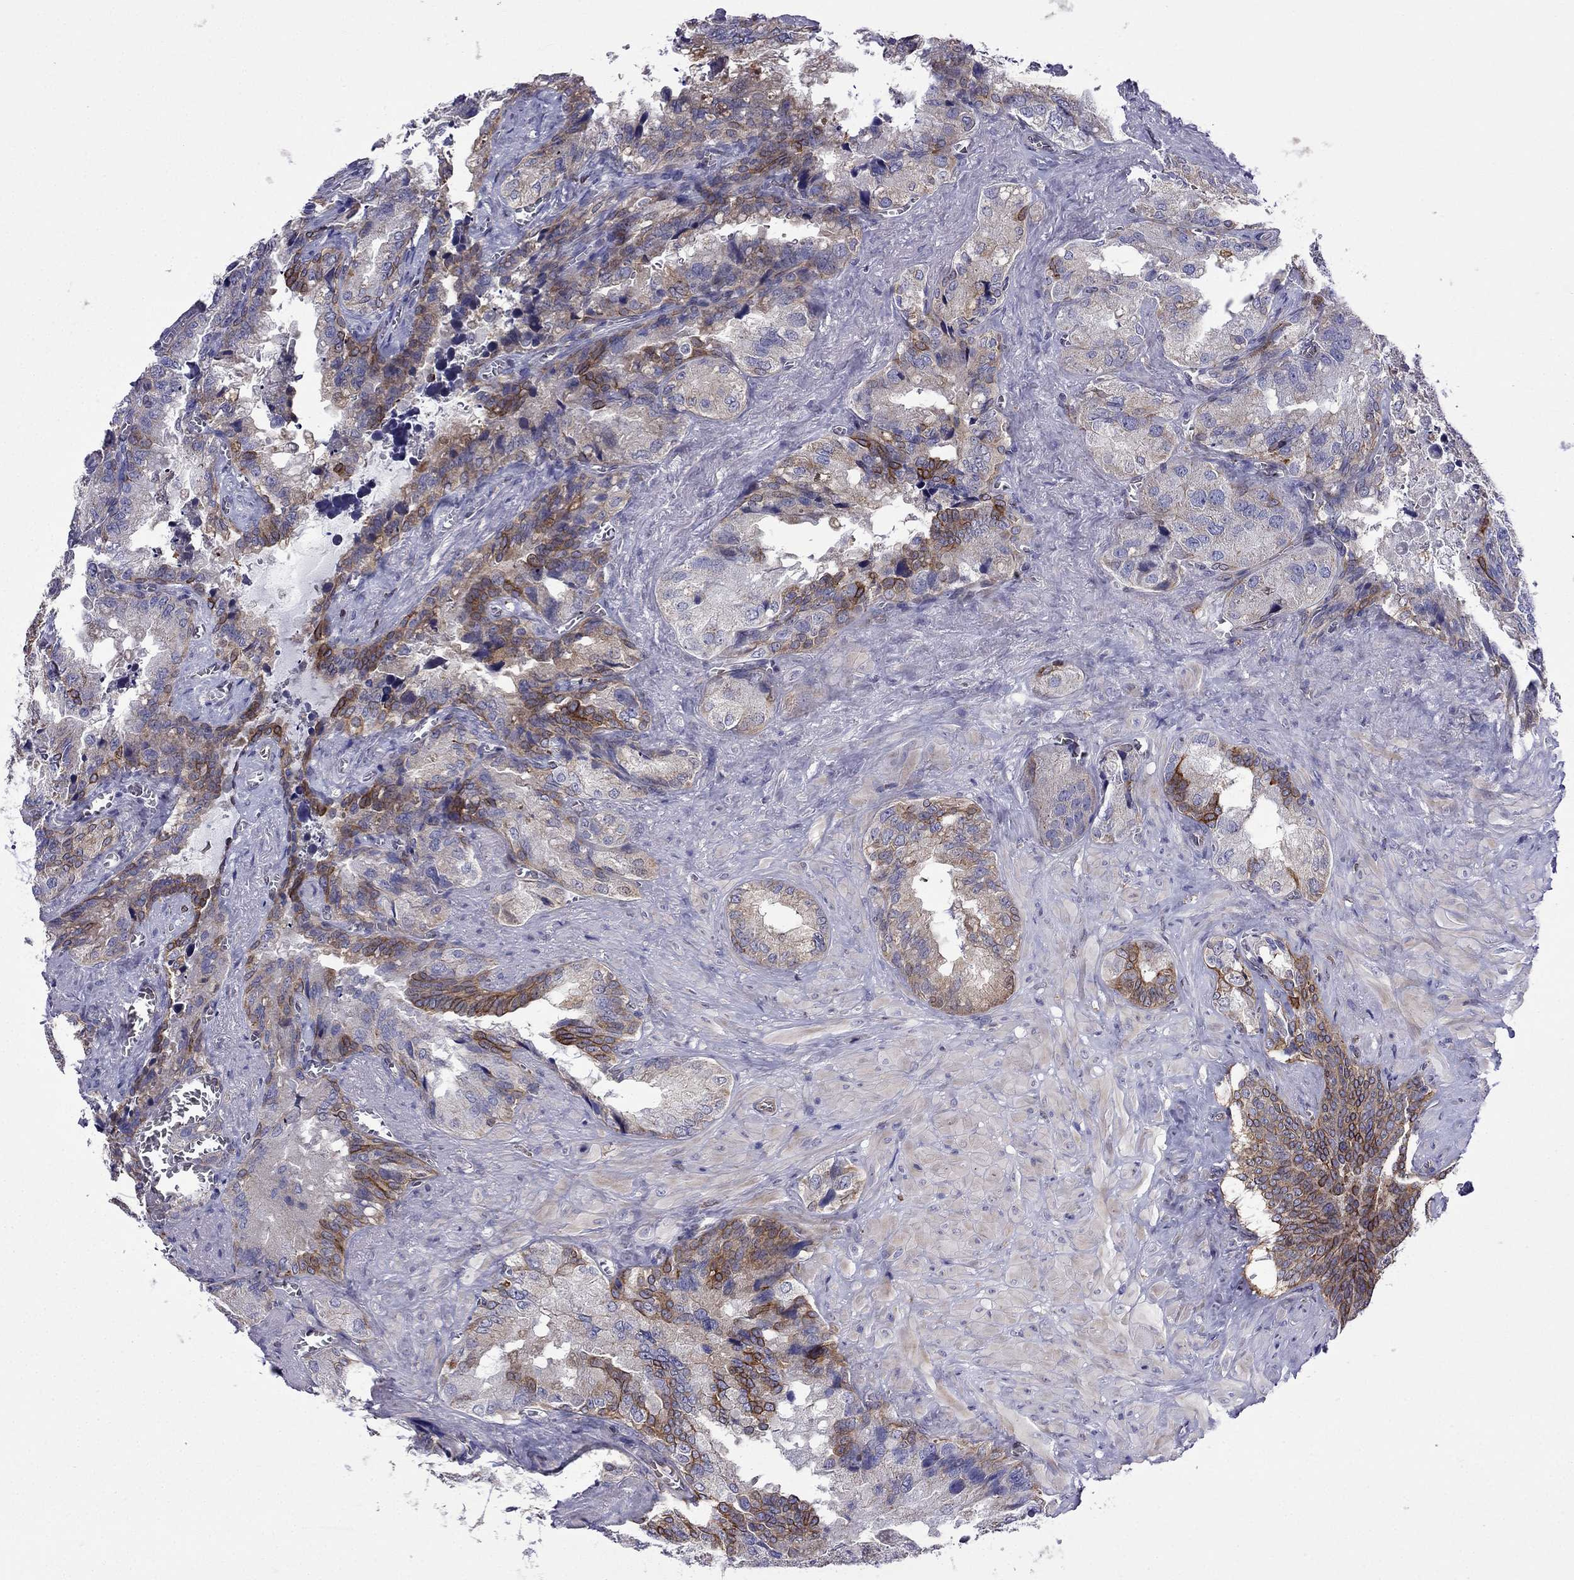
{"staining": {"intensity": "strong", "quantity": "<25%", "location": "cytoplasmic/membranous"}, "tissue": "seminal vesicle", "cell_type": "Glandular cells", "image_type": "normal", "snomed": [{"axis": "morphology", "description": "Normal tissue, NOS"}, {"axis": "topography", "description": "Seminal veicle"}], "caption": "Immunohistochemistry (IHC) of normal human seminal vesicle shows medium levels of strong cytoplasmic/membranous expression in about <25% of glandular cells. Nuclei are stained in blue.", "gene": "GNAL", "patient": {"sex": "male", "age": 72}}